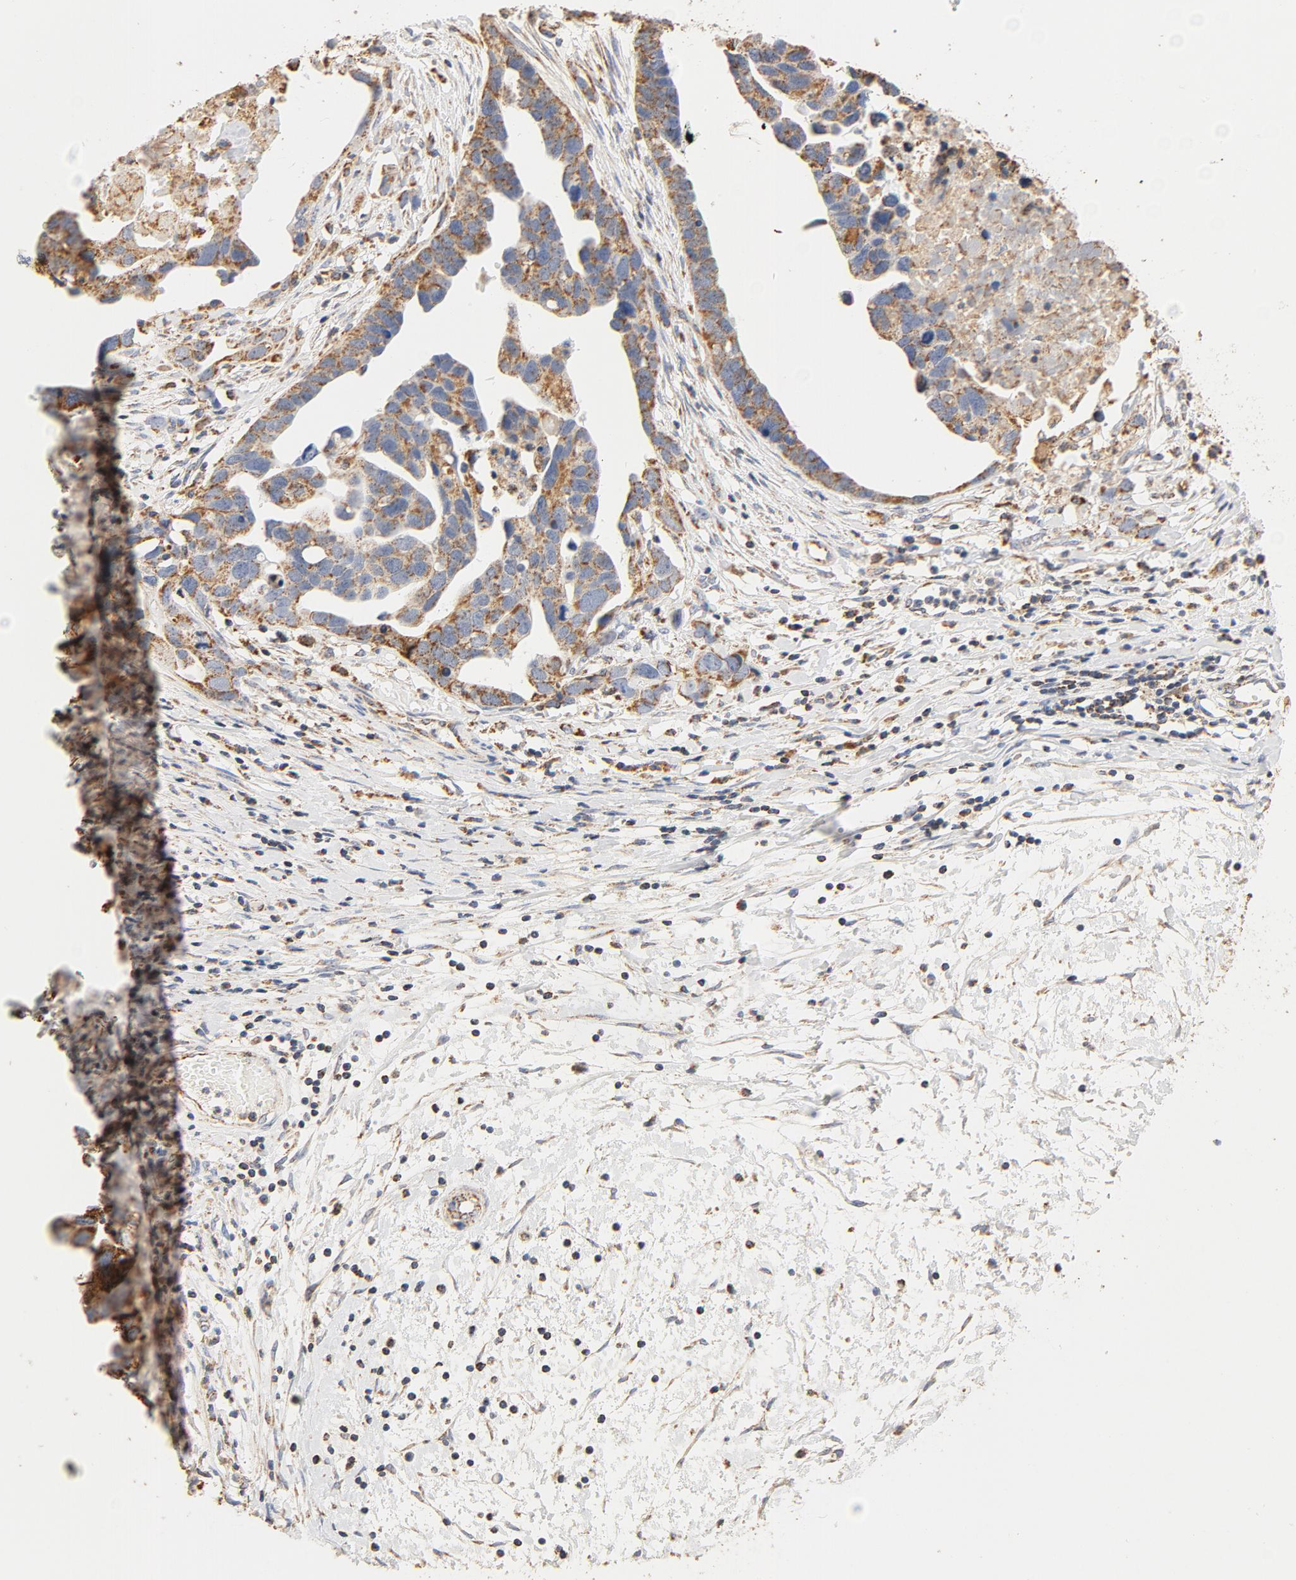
{"staining": {"intensity": "moderate", "quantity": ">75%", "location": "cytoplasmic/membranous"}, "tissue": "ovarian cancer", "cell_type": "Tumor cells", "image_type": "cancer", "snomed": [{"axis": "morphology", "description": "Cystadenocarcinoma, serous, NOS"}, {"axis": "topography", "description": "Ovary"}], "caption": "Human serous cystadenocarcinoma (ovarian) stained with a brown dye displays moderate cytoplasmic/membranous positive positivity in approximately >75% of tumor cells.", "gene": "COX4I1", "patient": {"sex": "female", "age": 54}}